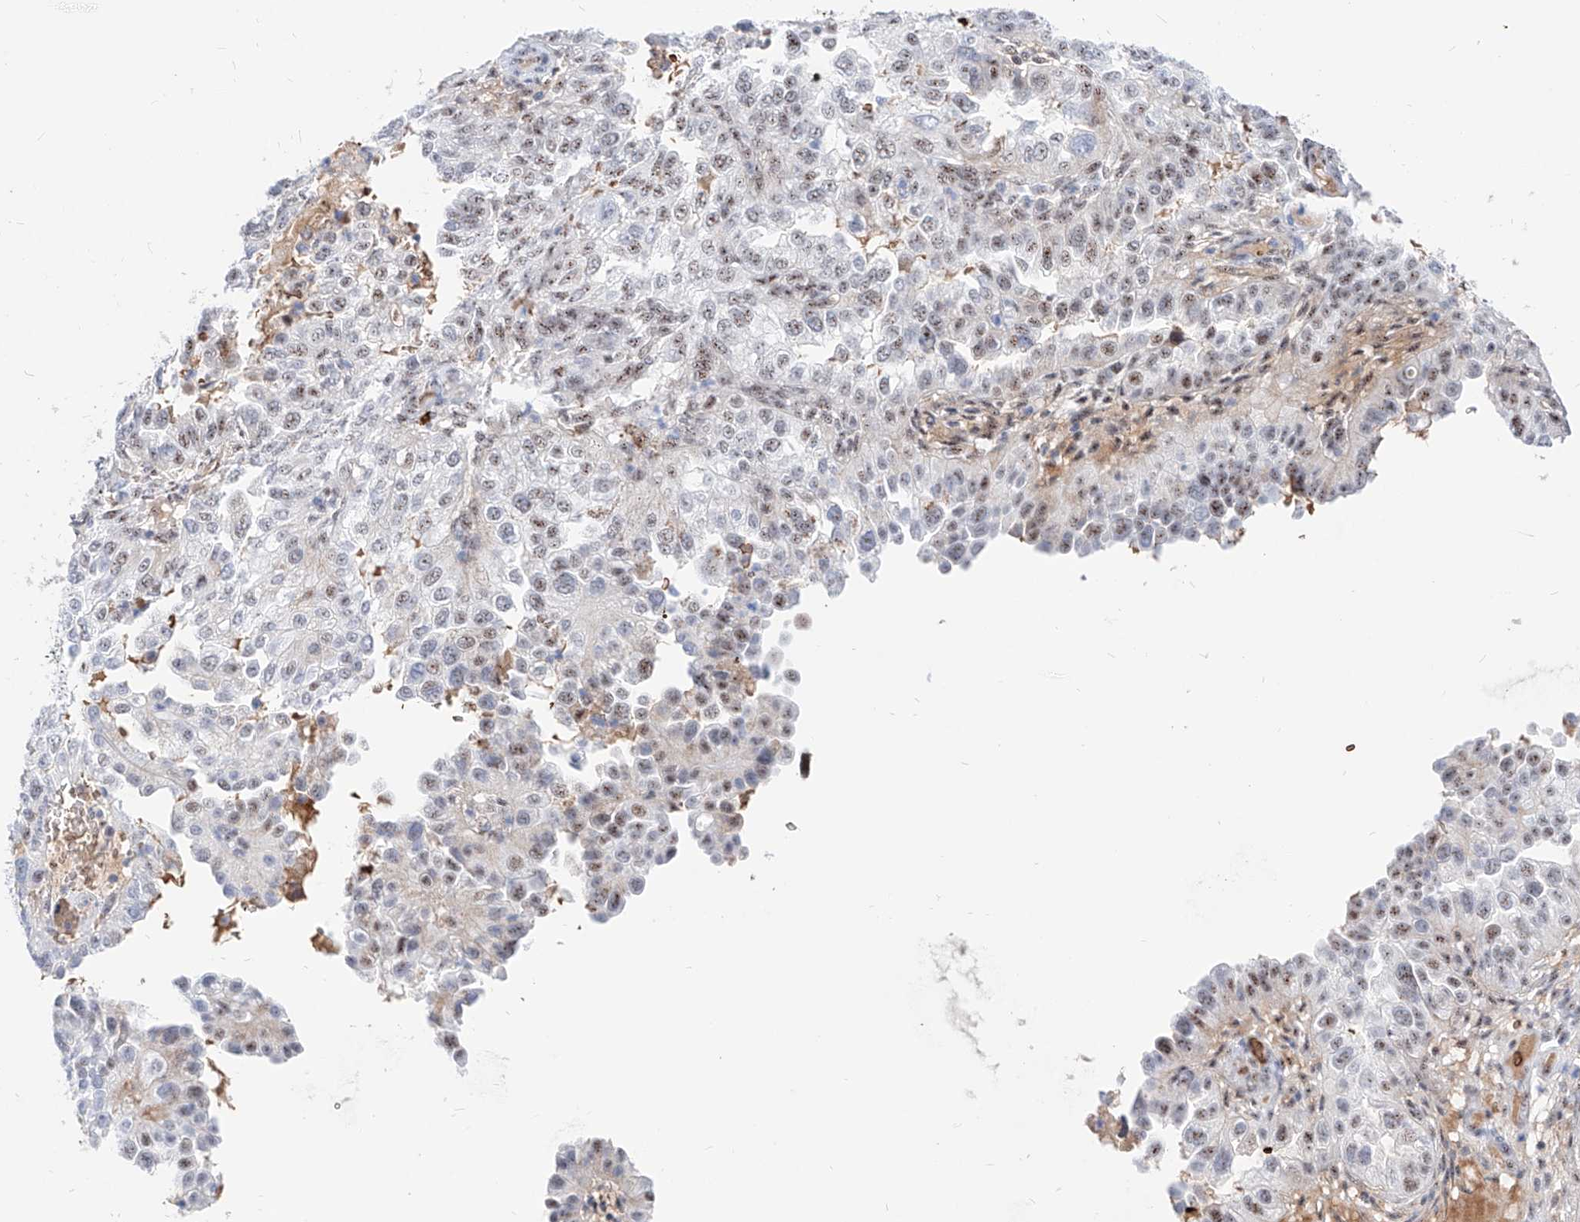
{"staining": {"intensity": "weak", "quantity": ">75%", "location": "nuclear"}, "tissue": "endometrial cancer", "cell_type": "Tumor cells", "image_type": "cancer", "snomed": [{"axis": "morphology", "description": "Adenocarcinoma, NOS"}, {"axis": "topography", "description": "Endometrium"}], "caption": "Human adenocarcinoma (endometrial) stained for a protein (brown) shows weak nuclear positive positivity in about >75% of tumor cells.", "gene": "ZFP42", "patient": {"sex": "female", "age": 85}}